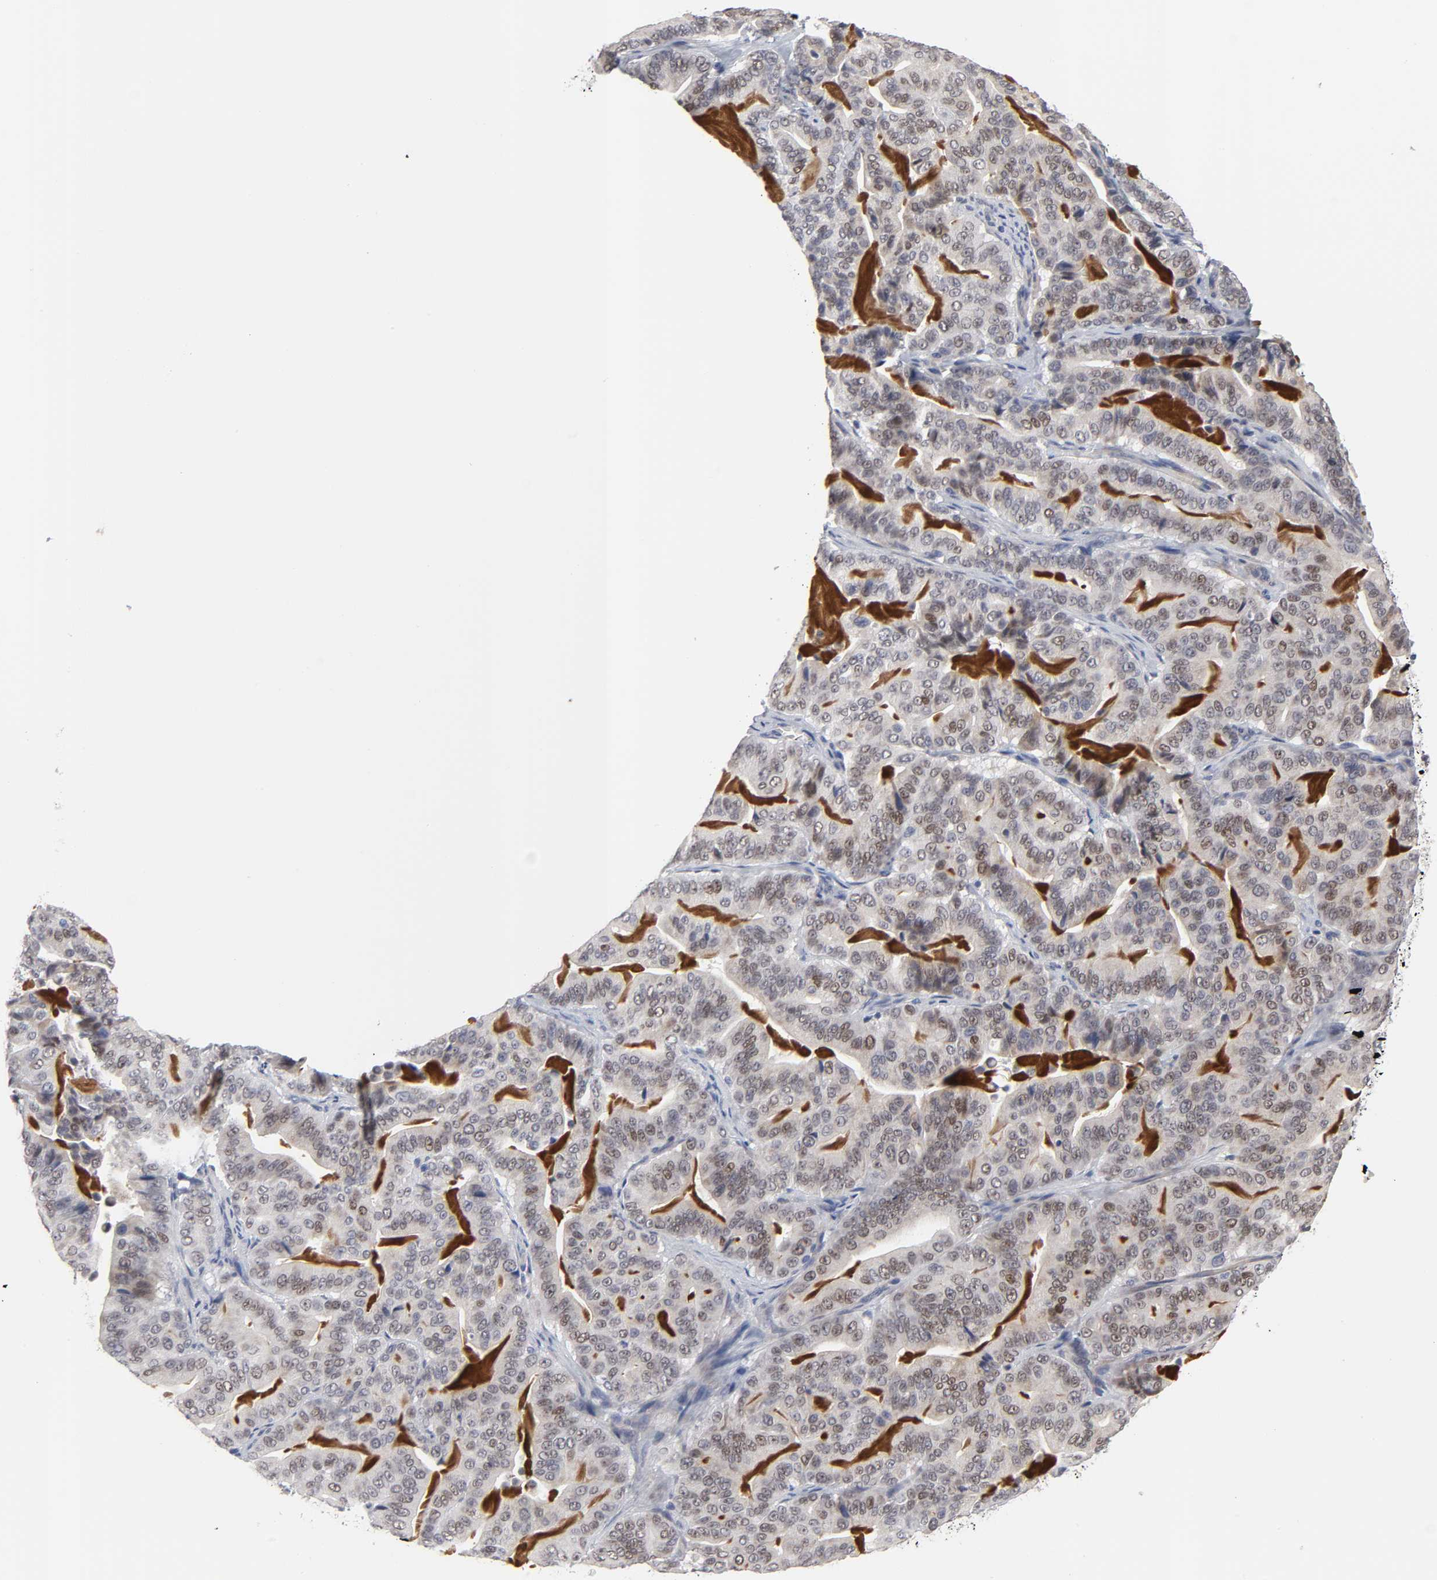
{"staining": {"intensity": "weak", "quantity": "25%-75%", "location": "cytoplasmic/membranous,nuclear"}, "tissue": "pancreatic cancer", "cell_type": "Tumor cells", "image_type": "cancer", "snomed": [{"axis": "morphology", "description": "Adenocarcinoma, NOS"}, {"axis": "topography", "description": "Pancreas"}], "caption": "Immunohistochemical staining of human pancreatic cancer displays low levels of weak cytoplasmic/membranous and nuclear expression in about 25%-75% of tumor cells.", "gene": "HNF4A", "patient": {"sex": "male", "age": 63}}